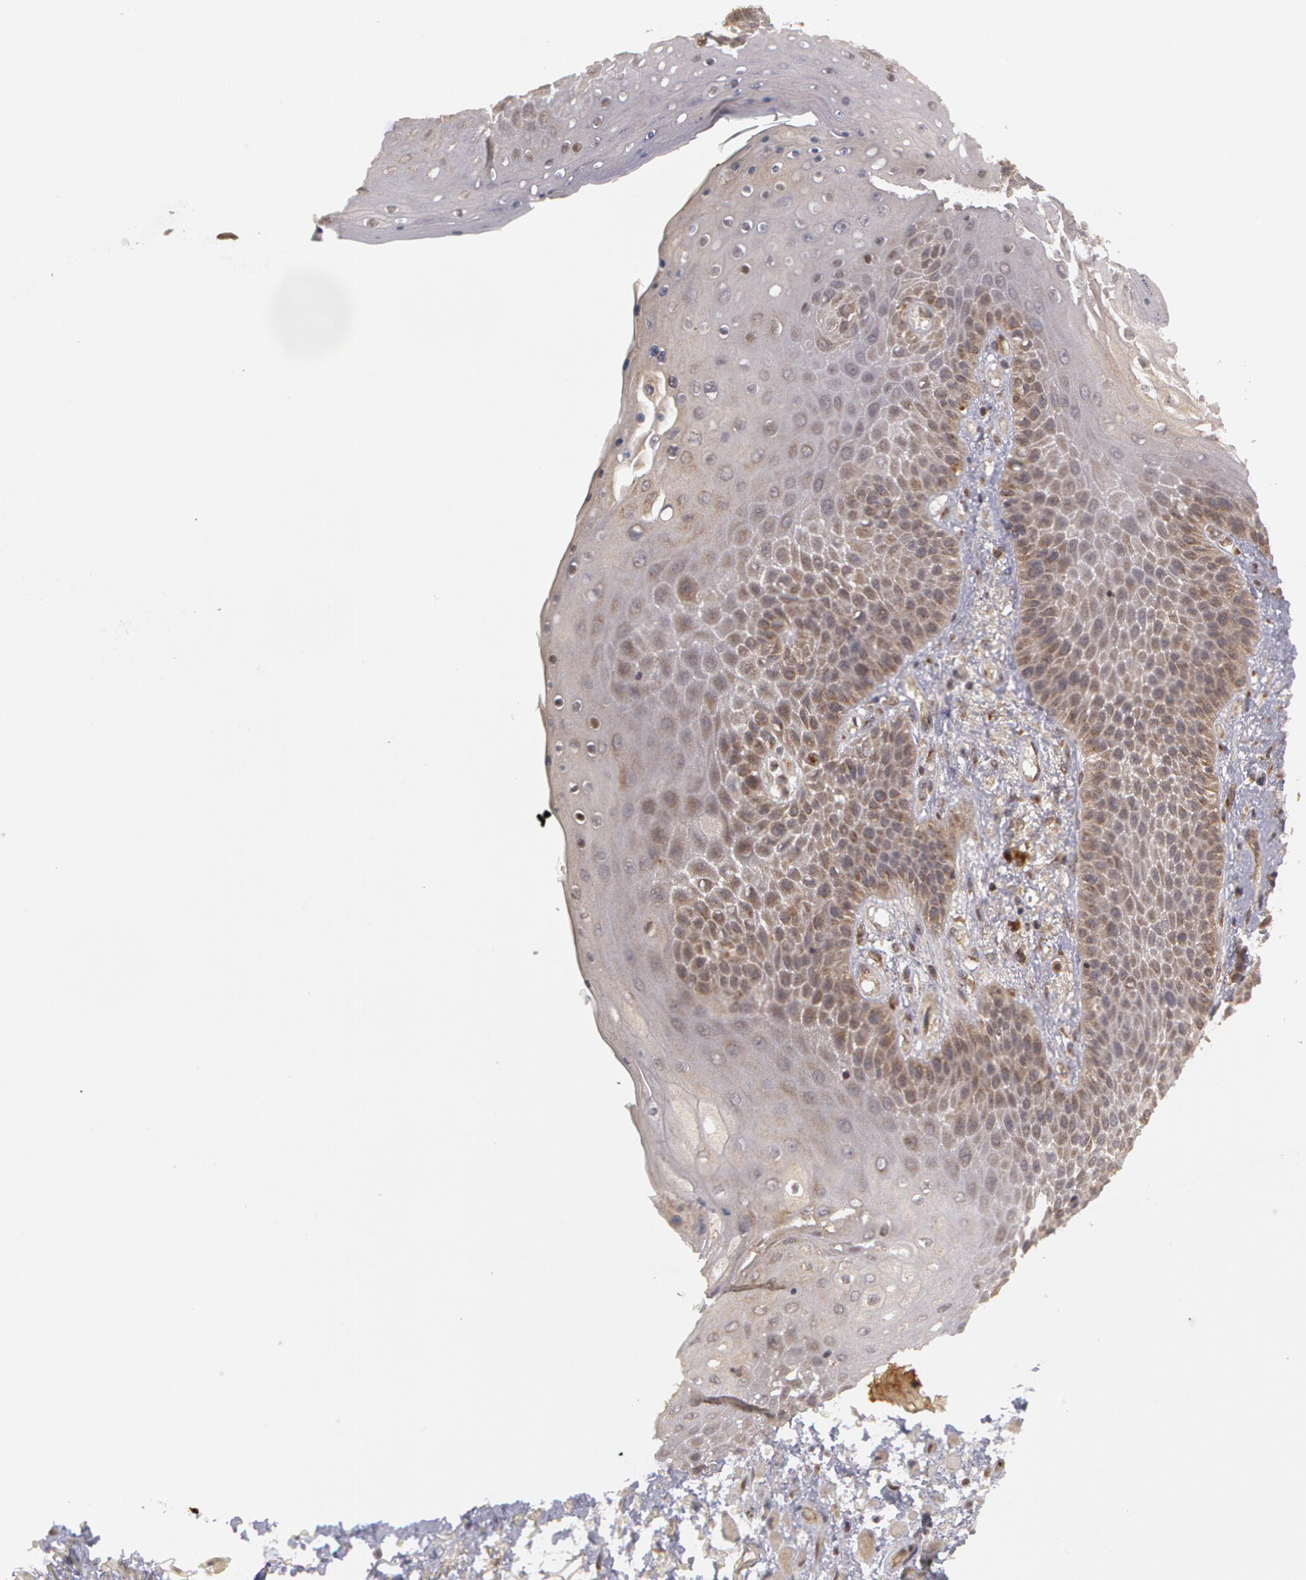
{"staining": {"intensity": "negative", "quantity": "none", "location": "none"}, "tissue": "skin", "cell_type": "Epidermal cells", "image_type": "normal", "snomed": [{"axis": "morphology", "description": "Normal tissue, NOS"}, {"axis": "topography", "description": "Anal"}], "caption": "DAB (3,3'-diaminobenzidine) immunohistochemical staining of benign human skin reveals no significant positivity in epidermal cells. (DAB (3,3'-diaminobenzidine) IHC with hematoxylin counter stain).", "gene": "STX5", "patient": {"sex": "female", "age": 46}}